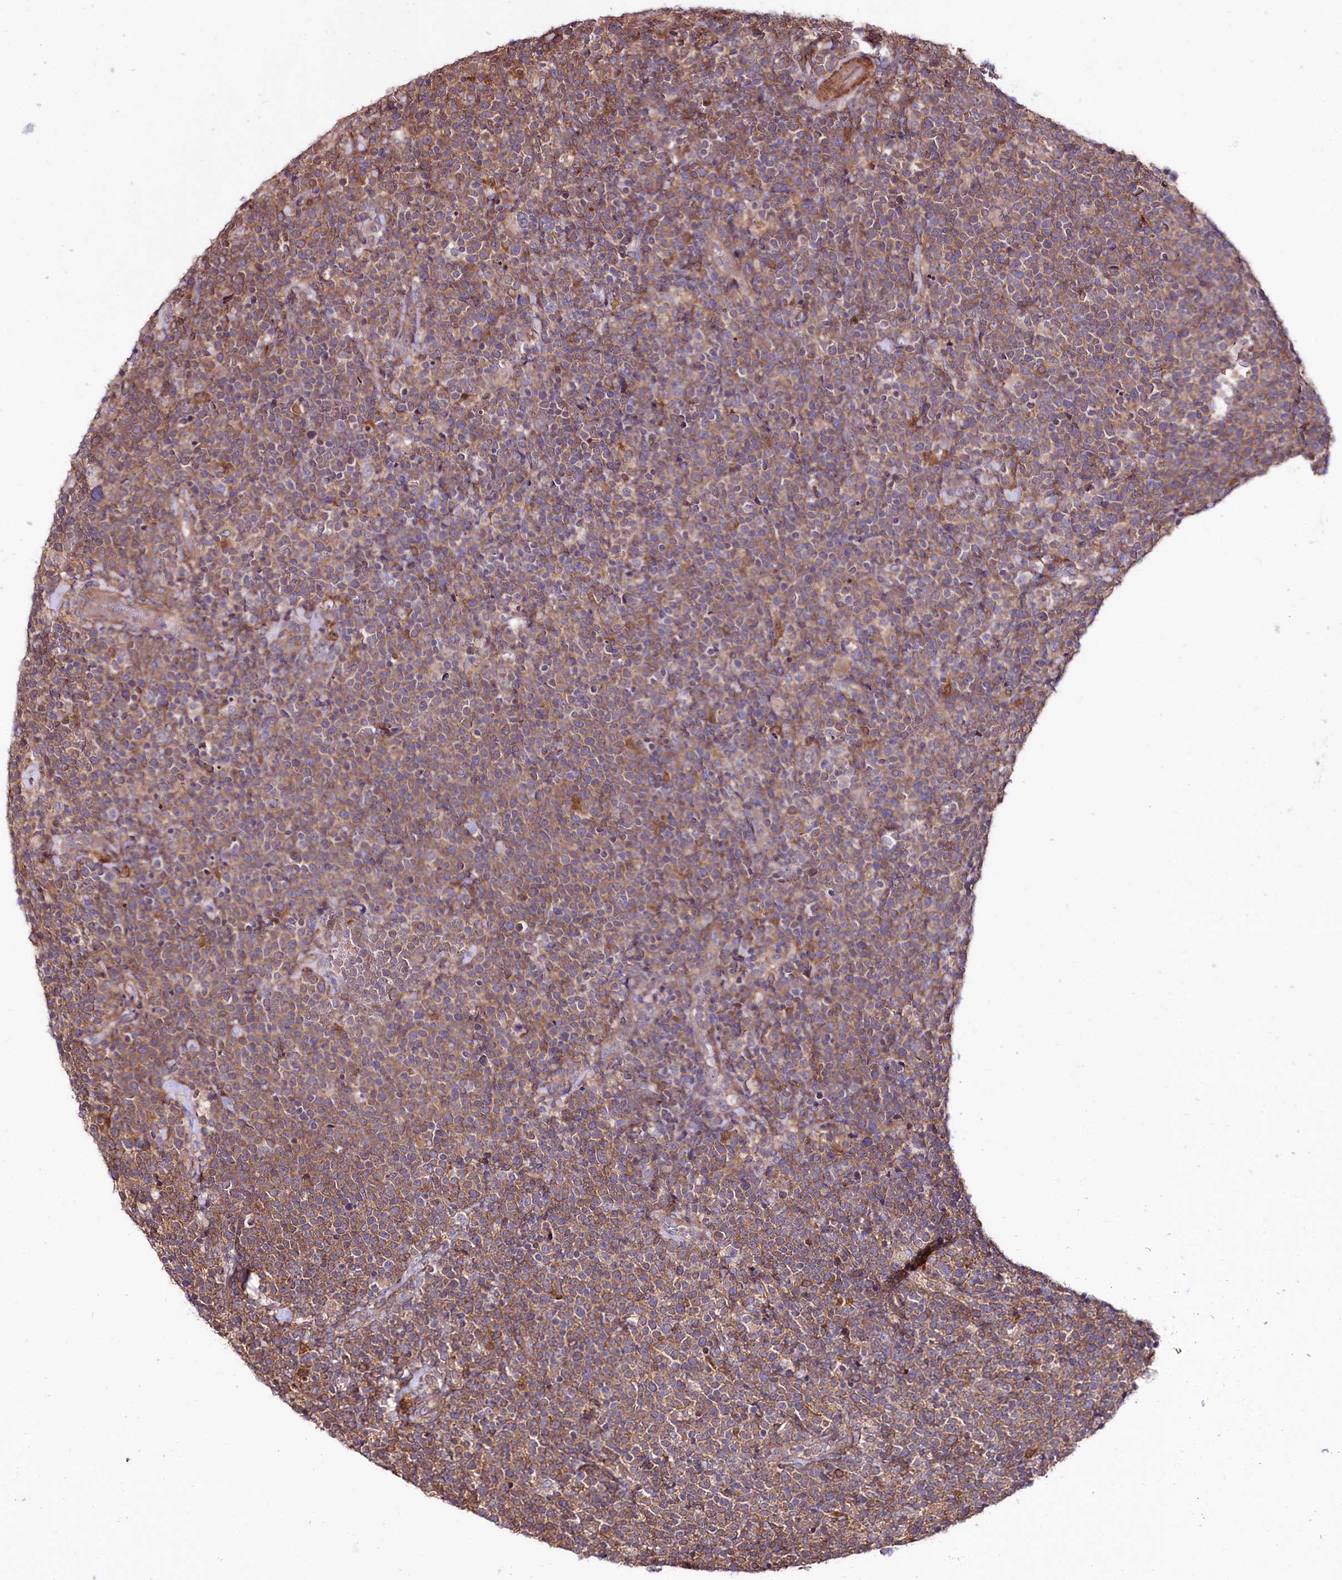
{"staining": {"intensity": "moderate", "quantity": ">75%", "location": "cytoplasmic/membranous"}, "tissue": "lymphoma", "cell_type": "Tumor cells", "image_type": "cancer", "snomed": [{"axis": "morphology", "description": "Malignant lymphoma, non-Hodgkin's type, High grade"}, {"axis": "topography", "description": "Lymph node"}], "caption": "High-grade malignant lymphoma, non-Hodgkin's type stained for a protein (brown) displays moderate cytoplasmic/membranous positive expression in approximately >75% of tumor cells.", "gene": "FCHSD2", "patient": {"sex": "male", "age": 61}}